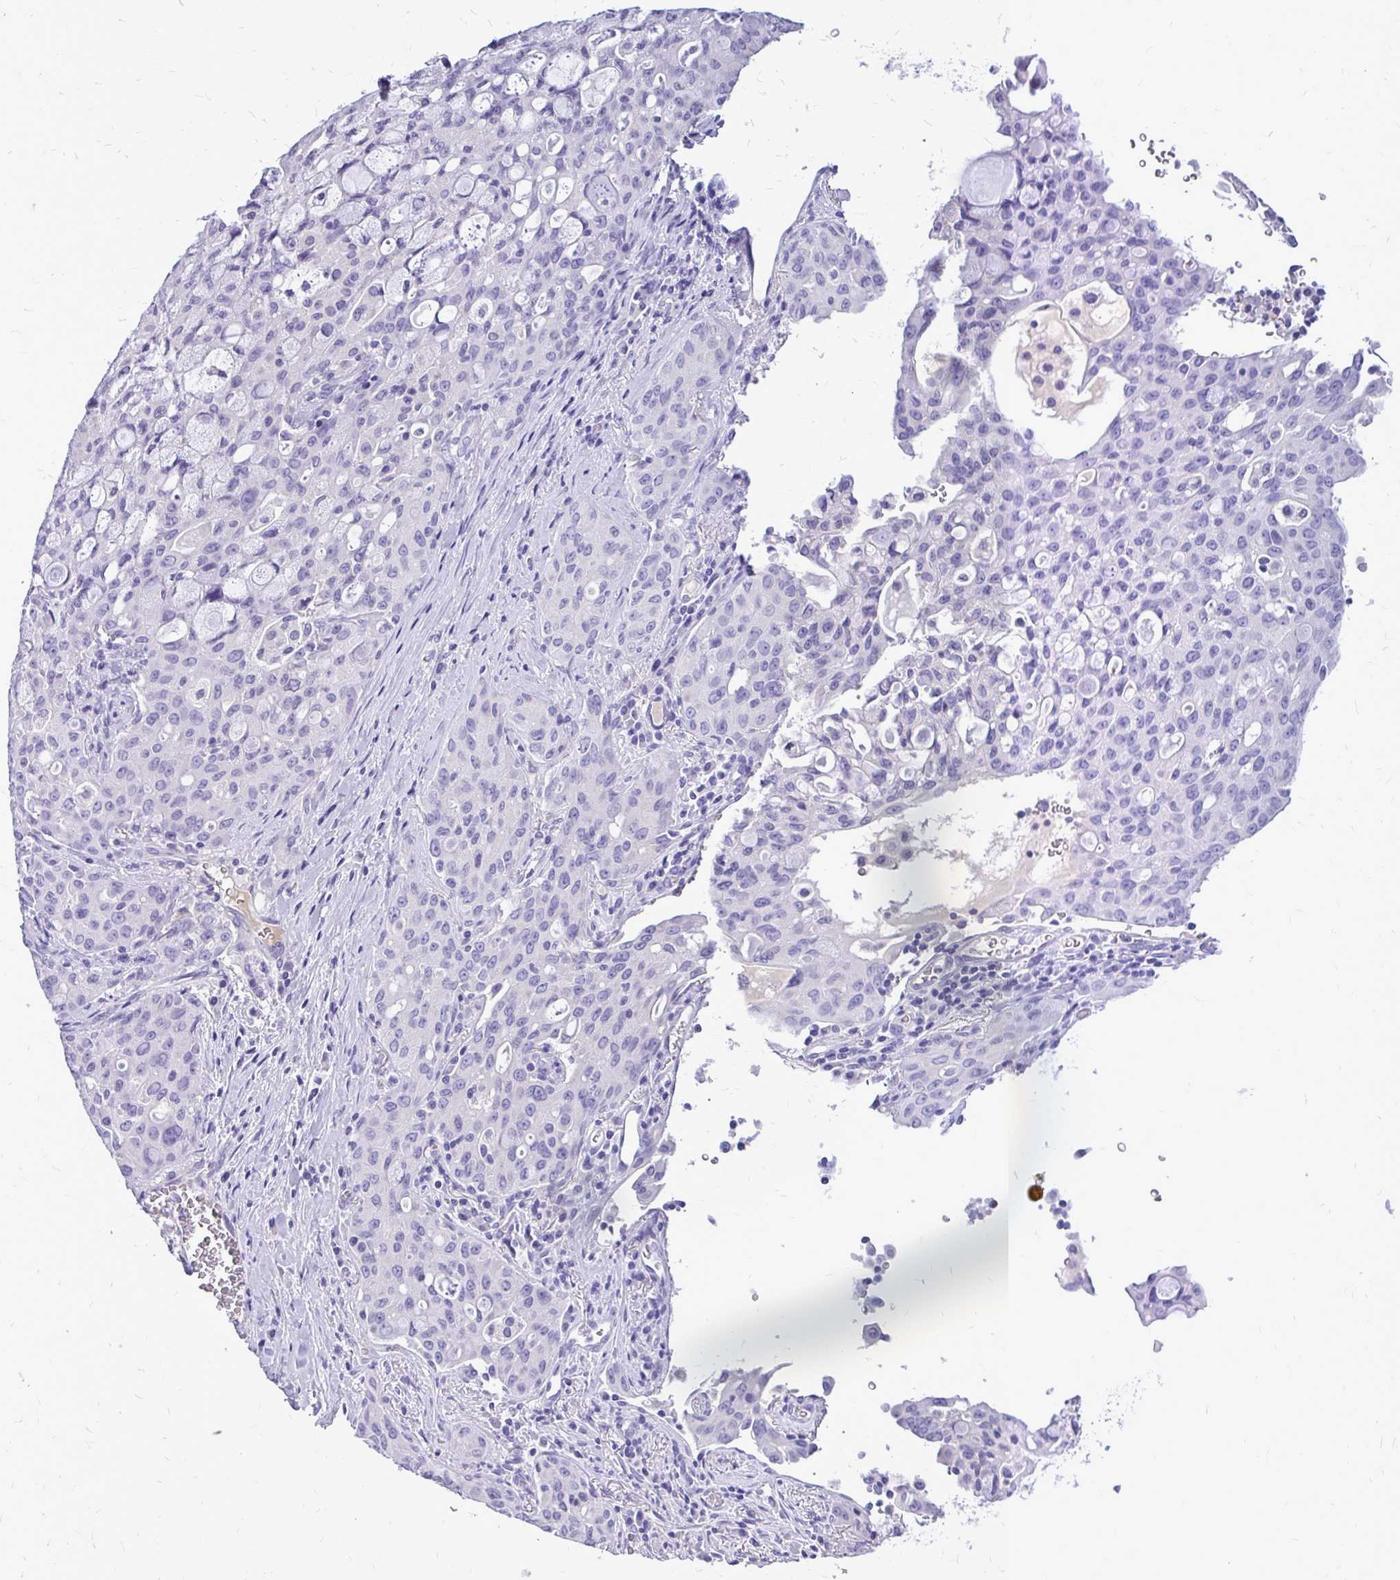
{"staining": {"intensity": "negative", "quantity": "none", "location": "none"}, "tissue": "lung cancer", "cell_type": "Tumor cells", "image_type": "cancer", "snomed": [{"axis": "morphology", "description": "Adenocarcinoma, NOS"}, {"axis": "topography", "description": "Lung"}], "caption": "Lung cancer was stained to show a protein in brown. There is no significant positivity in tumor cells. (DAB (3,3'-diaminobenzidine) IHC with hematoxylin counter stain).", "gene": "MAP1LC3A", "patient": {"sex": "female", "age": 44}}